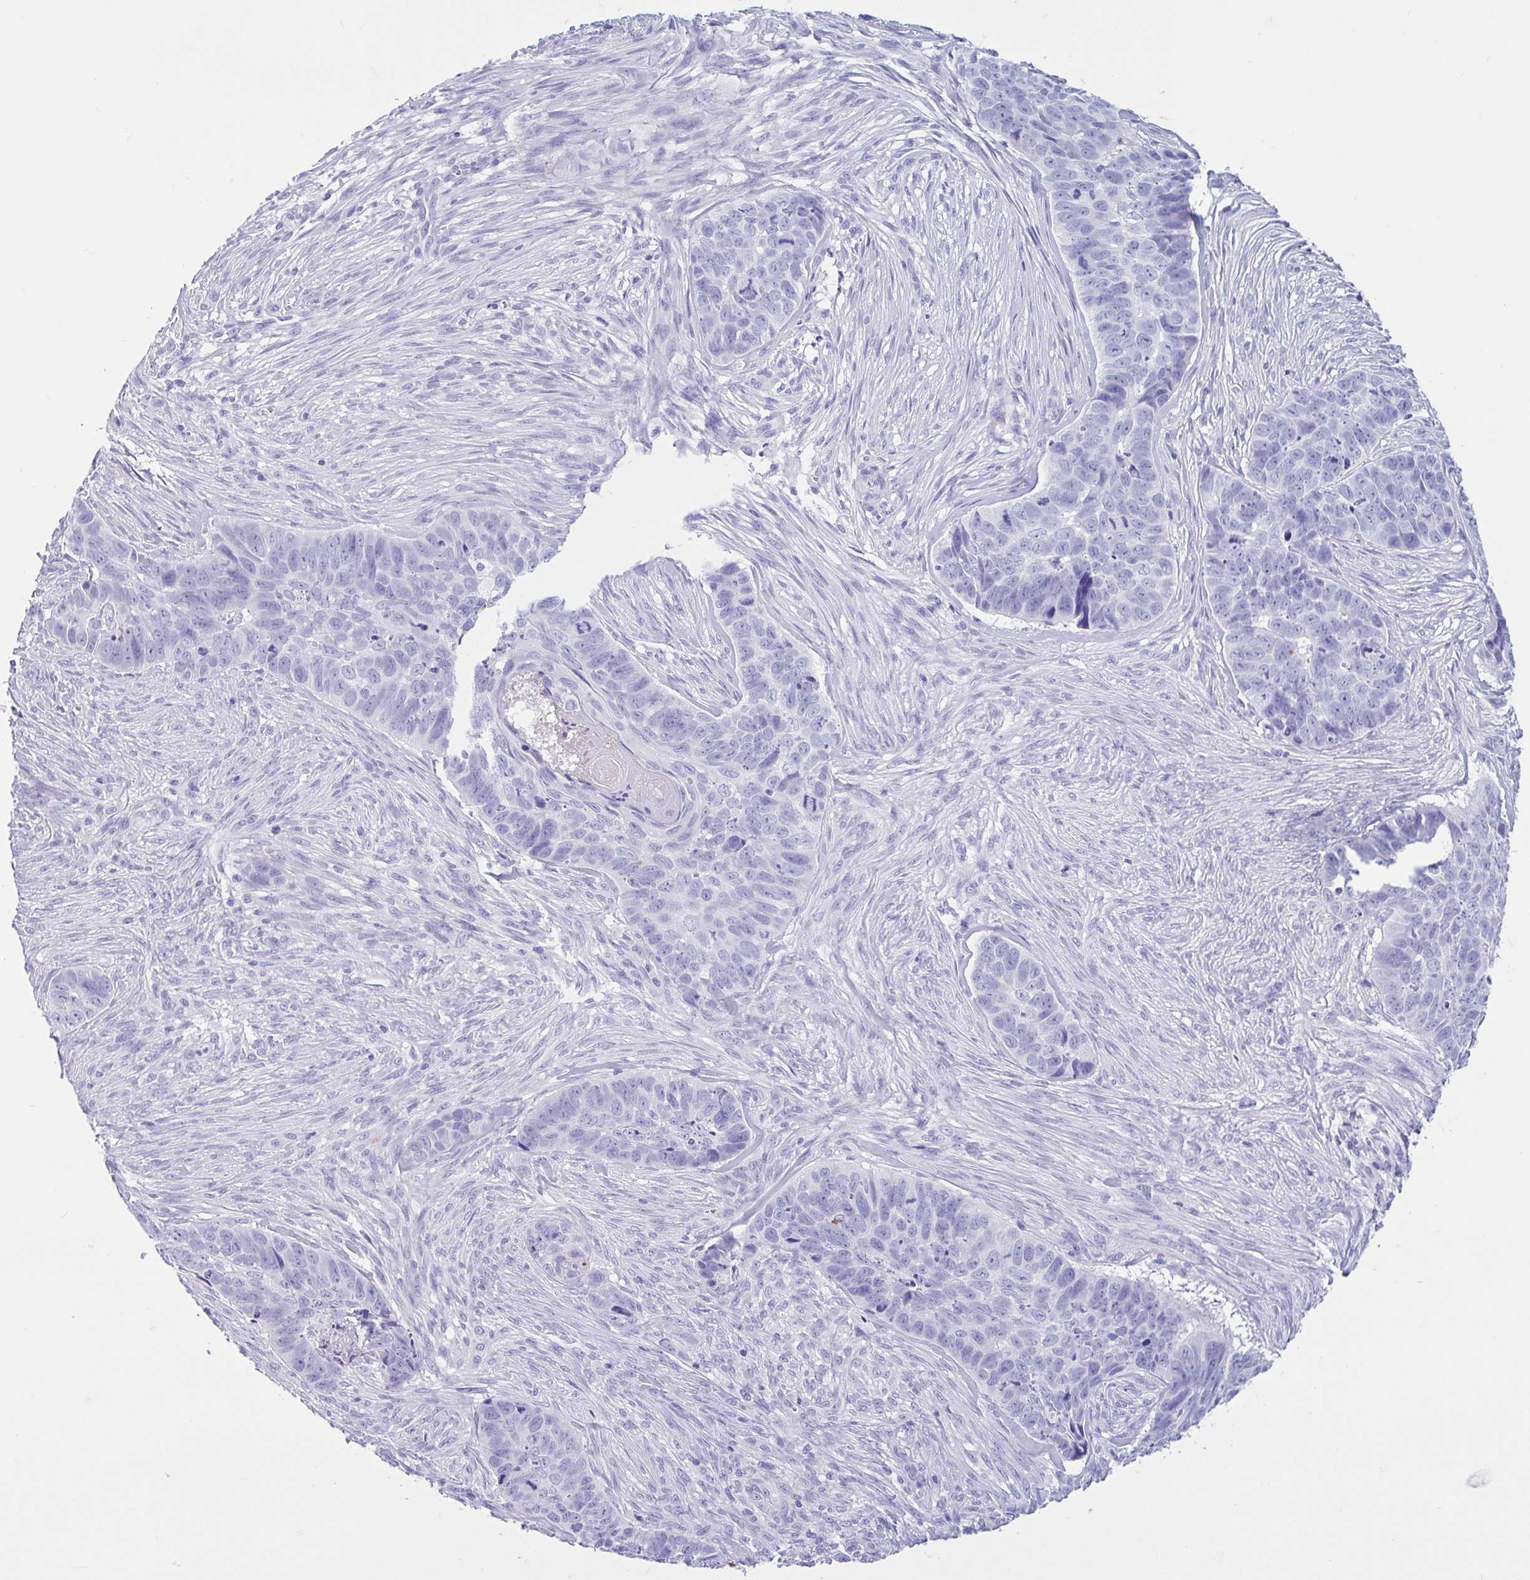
{"staining": {"intensity": "negative", "quantity": "none", "location": "none"}, "tissue": "skin cancer", "cell_type": "Tumor cells", "image_type": "cancer", "snomed": [{"axis": "morphology", "description": "Basal cell carcinoma"}, {"axis": "topography", "description": "Skin"}], "caption": "High power microscopy micrograph of an IHC photomicrograph of basal cell carcinoma (skin), revealing no significant positivity in tumor cells. (DAB IHC, high magnification).", "gene": "OR4N4", "patient": {"sex": "female", "age": 82}}